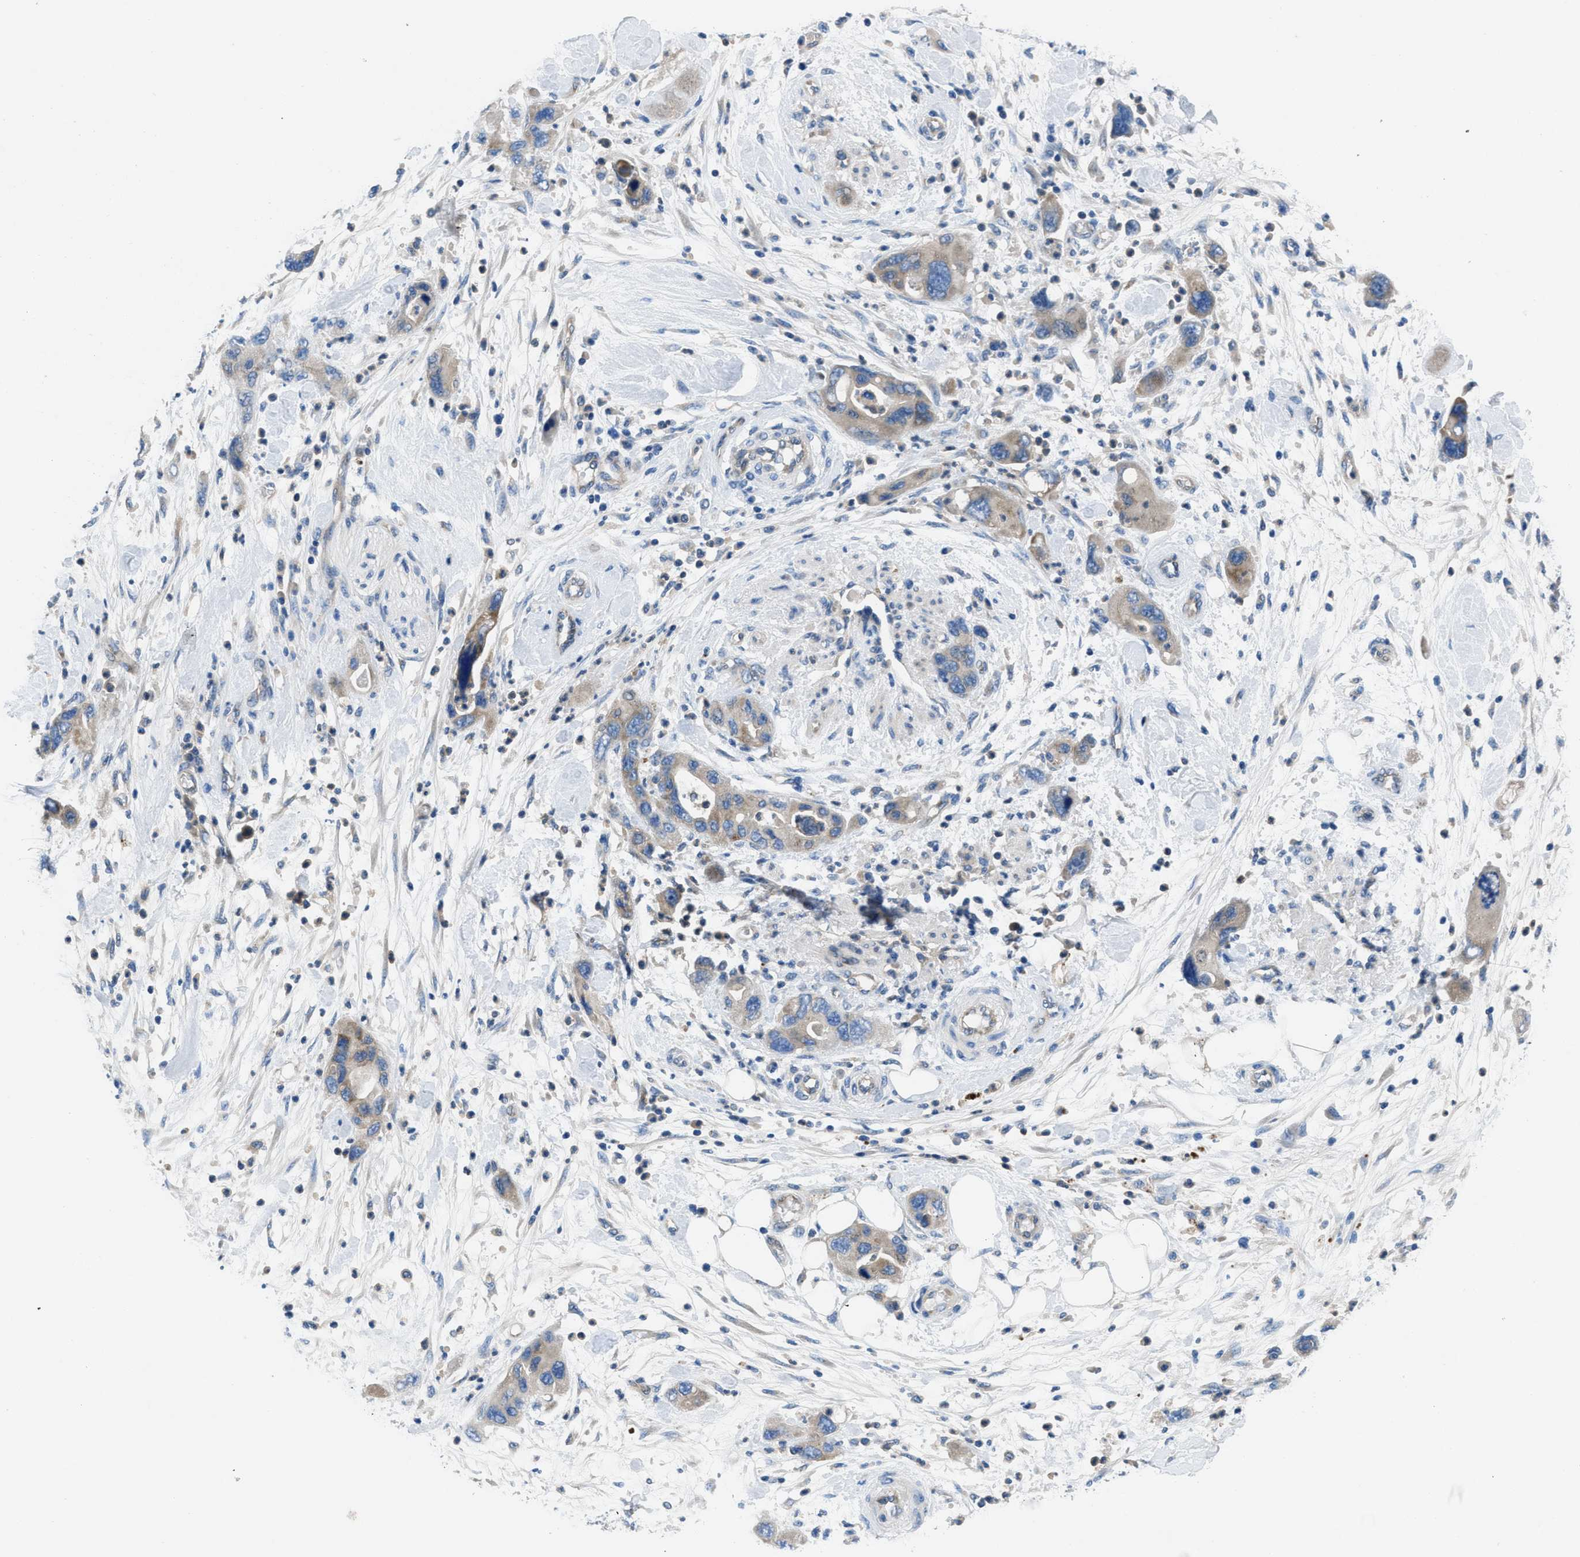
{"staining": {"intensity": "moderate", "quantity": "<25%", "location": "cytoplasmic/membranous"}, "tissue": "pancreatic cancer", "cell_type": "Tumor cells", "image_type": "cancer", "snomed": [{"axis": "morphology", "description": "Normal tissue, NOS"}, {"axis": "morphology", "description": "Adenocarcinoma, NOS"}, {"axis": "topography", "description": "Pancreas"}], "caption": "Immunohistochemical staining of human pancreatic cancer (adenocarcinoma) demonstrates low levels of moderate cytoplasmic/membranous positivity in approximately <25% of tumor cells.", "gene": "PGR", "patient": {"sex": "female", "age": 71}}